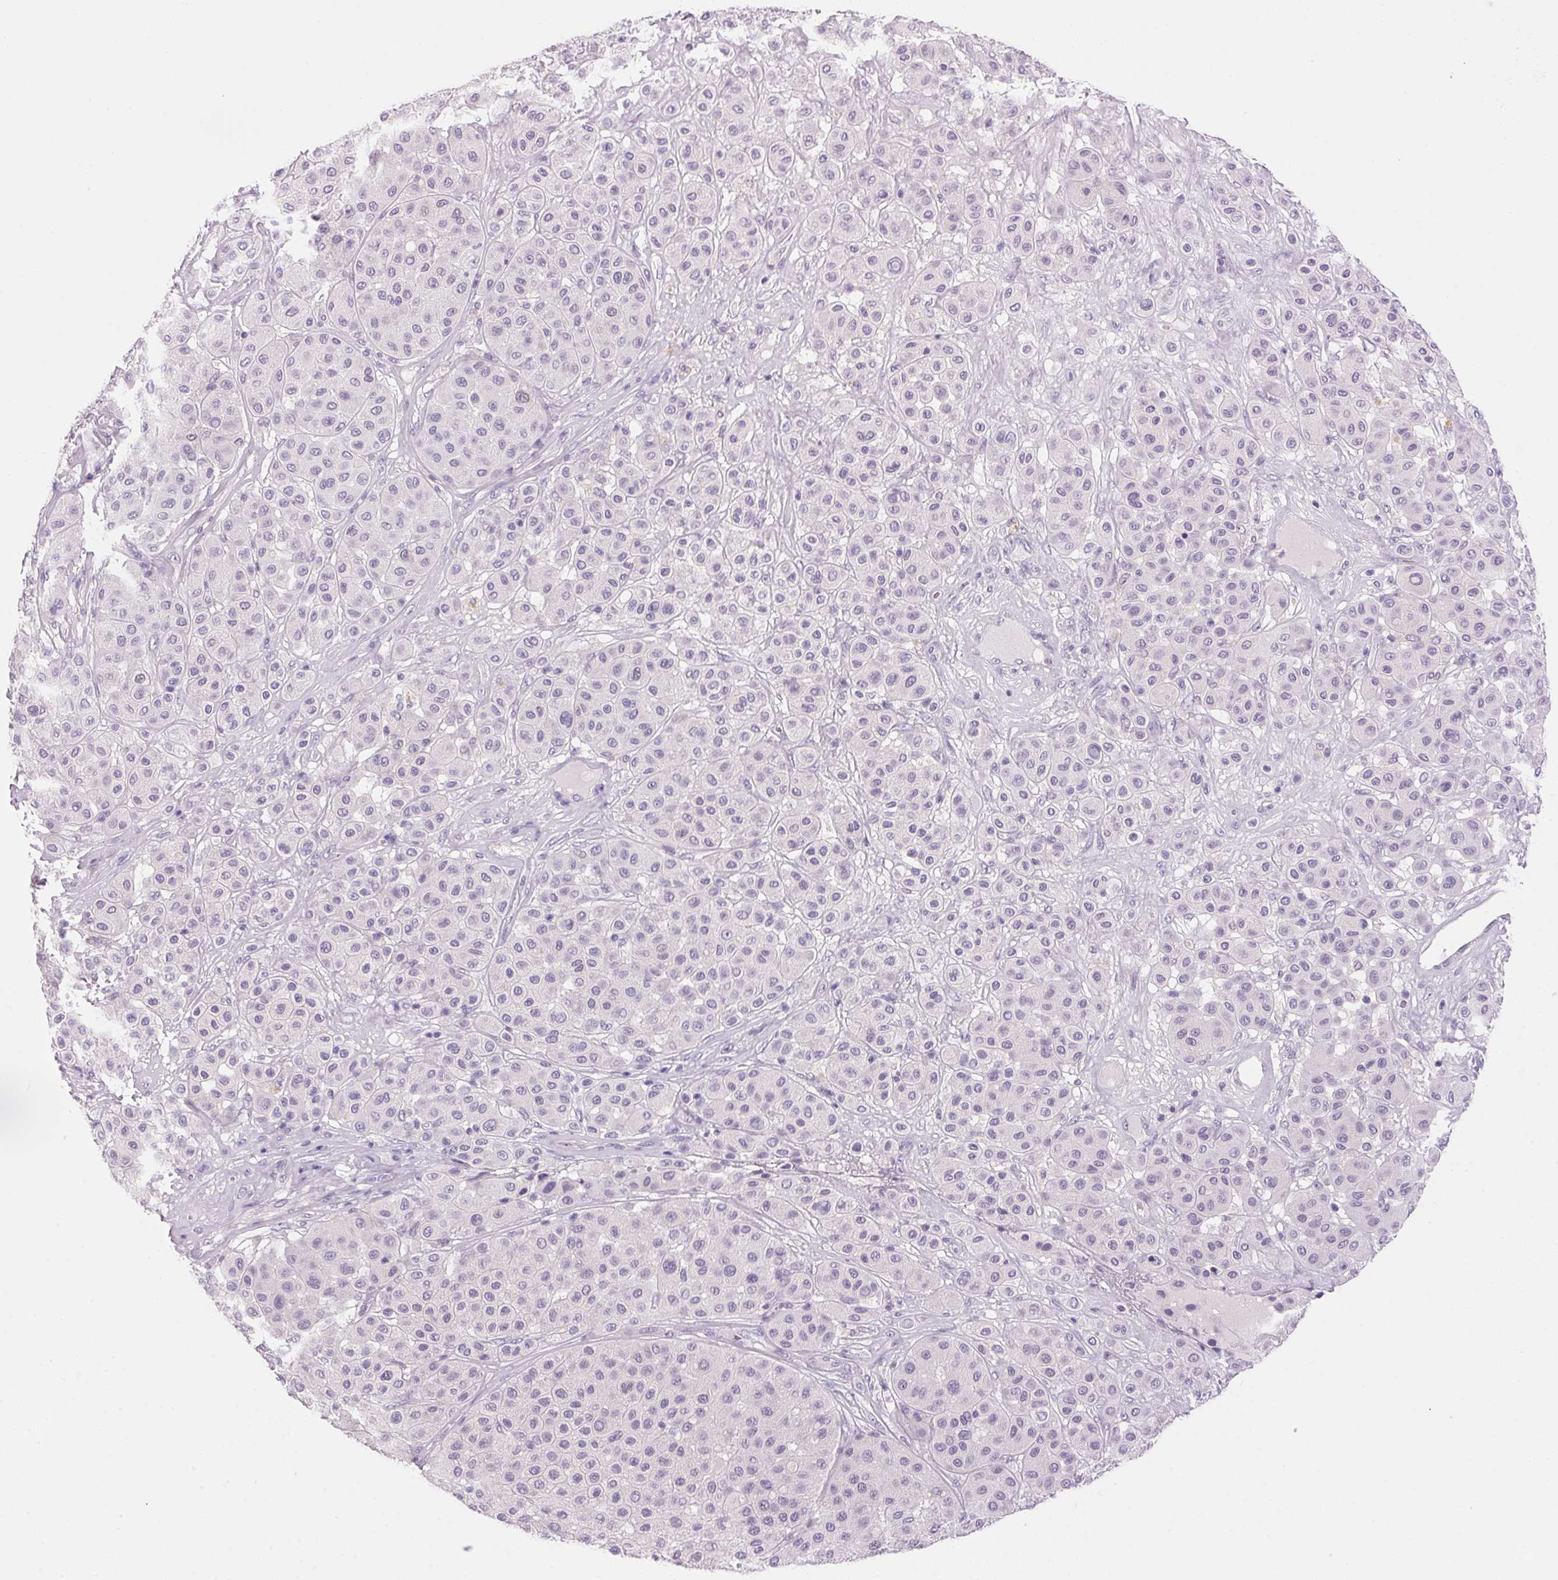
{"staining": {"intensity": "negative", "quantity": "none", "location": "none"}, "tissue": "melanoma", "cell_type": "Tumor cells", "image_type": "cancer", "snomed": [{"axis": "morphology", "description": "Malignant melanoma, Metastatic site"}, {"axis": "topography", "description": "Smooth muscle"}], "caption": "Immunohistochemistry (IHC) micrograph of neoplastic tissue: human malignant melanoma (metastatic site) stained with DAB reveals no significant protein staining in tumor cells.", "gene": "HSD17B2", "patient": {"sex": "male", "age": 41}}